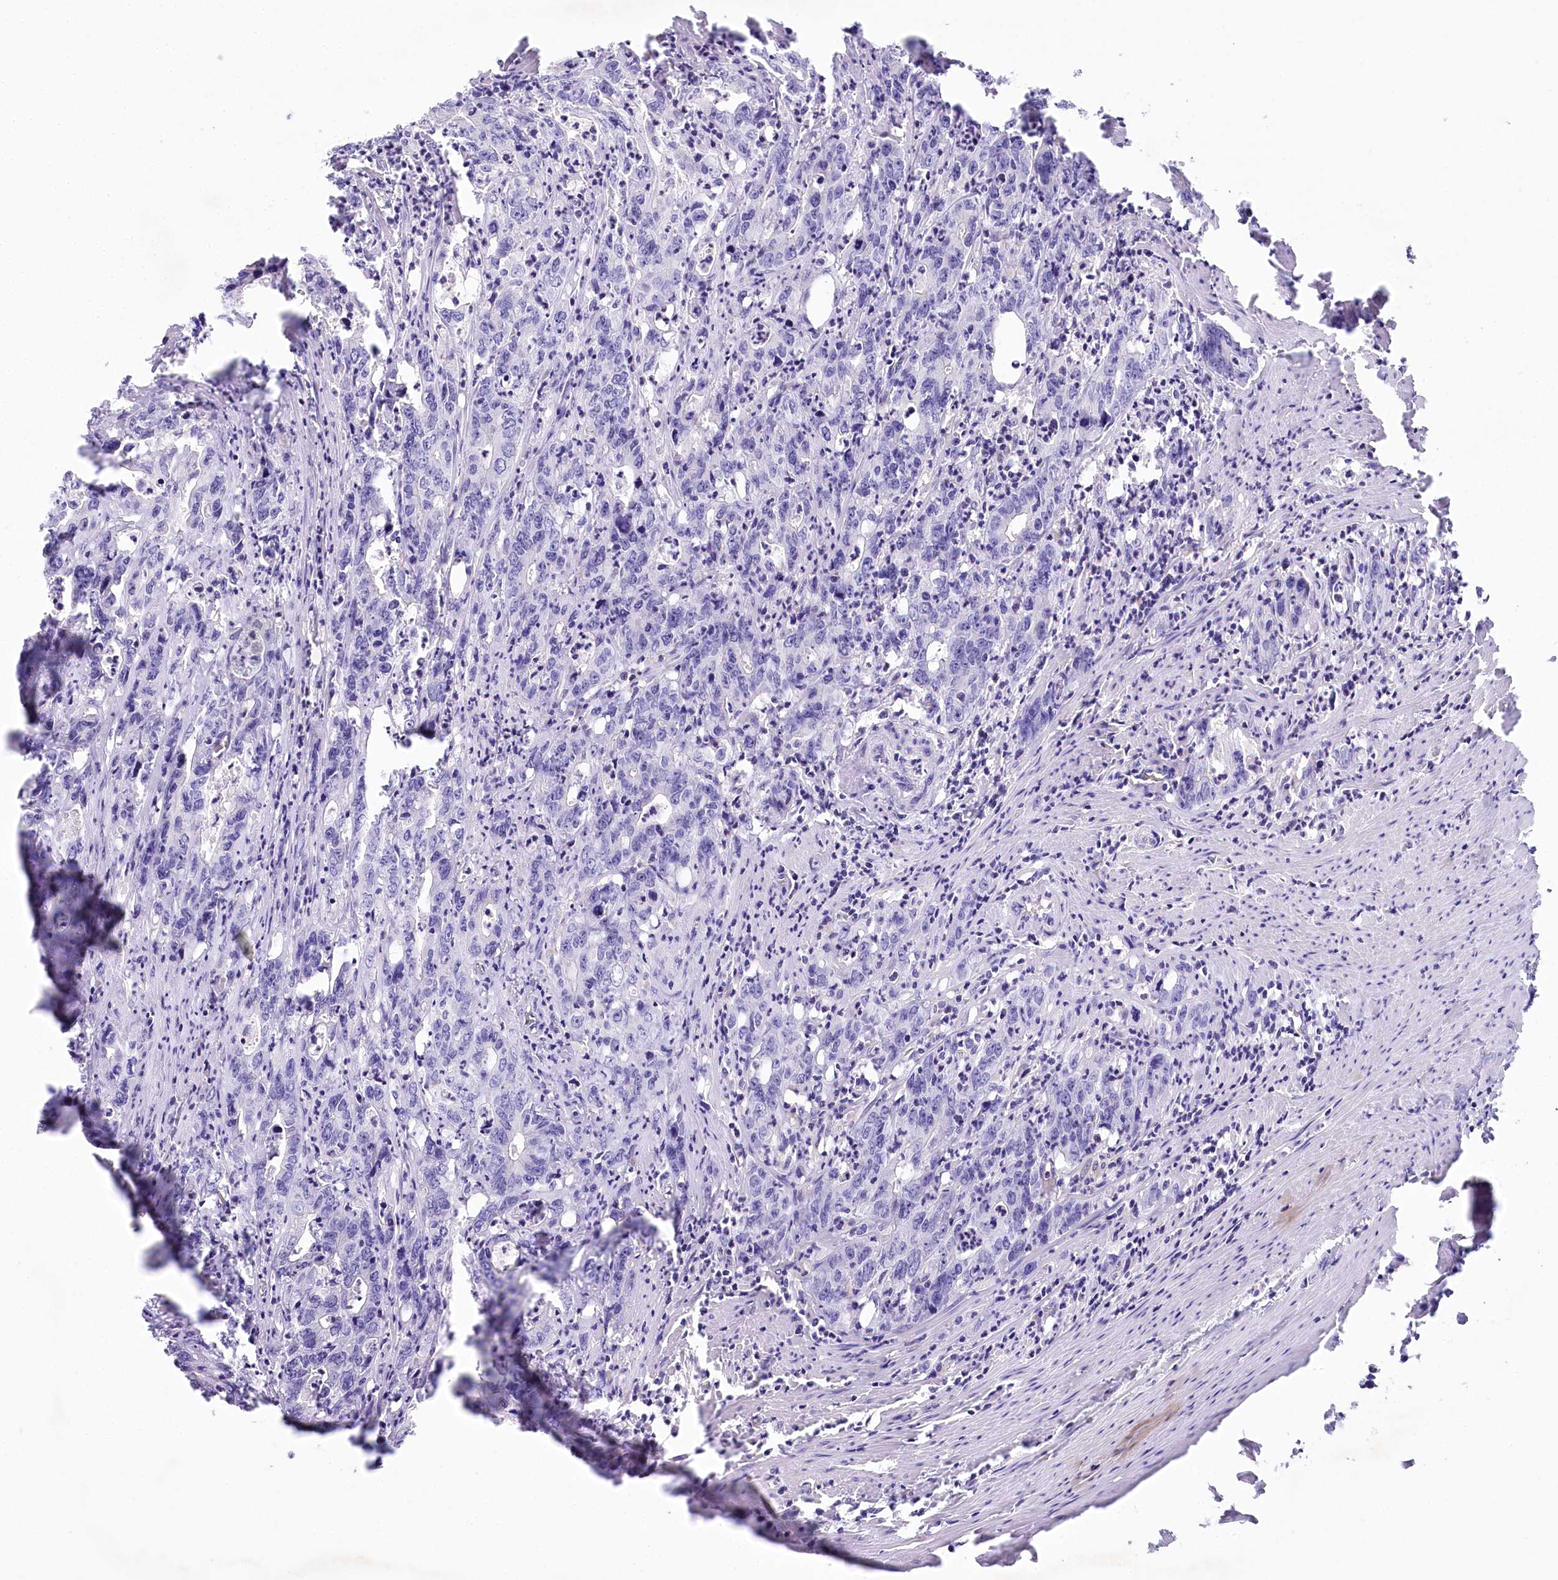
{"staining": {"intensity": "negative", "quantity": "none", "location": "none"}, "tissue": "colorectal cancer", "cell_type": "Tumor cells", "image_type": "cancer", "snomed": [{"axis": "morphology", "description": "Adenocarcinoma, NOS"}, {"axis": "topography", "description": "Colon"}], "caption": "A high-resolution micrograph shows immunohistochemistry (IHC) staining of colorectal cancer, which reveals no significant staining in tumor cells.", "gene": "MYOZ1", "patient": {"sex": "female", "age": 75}}